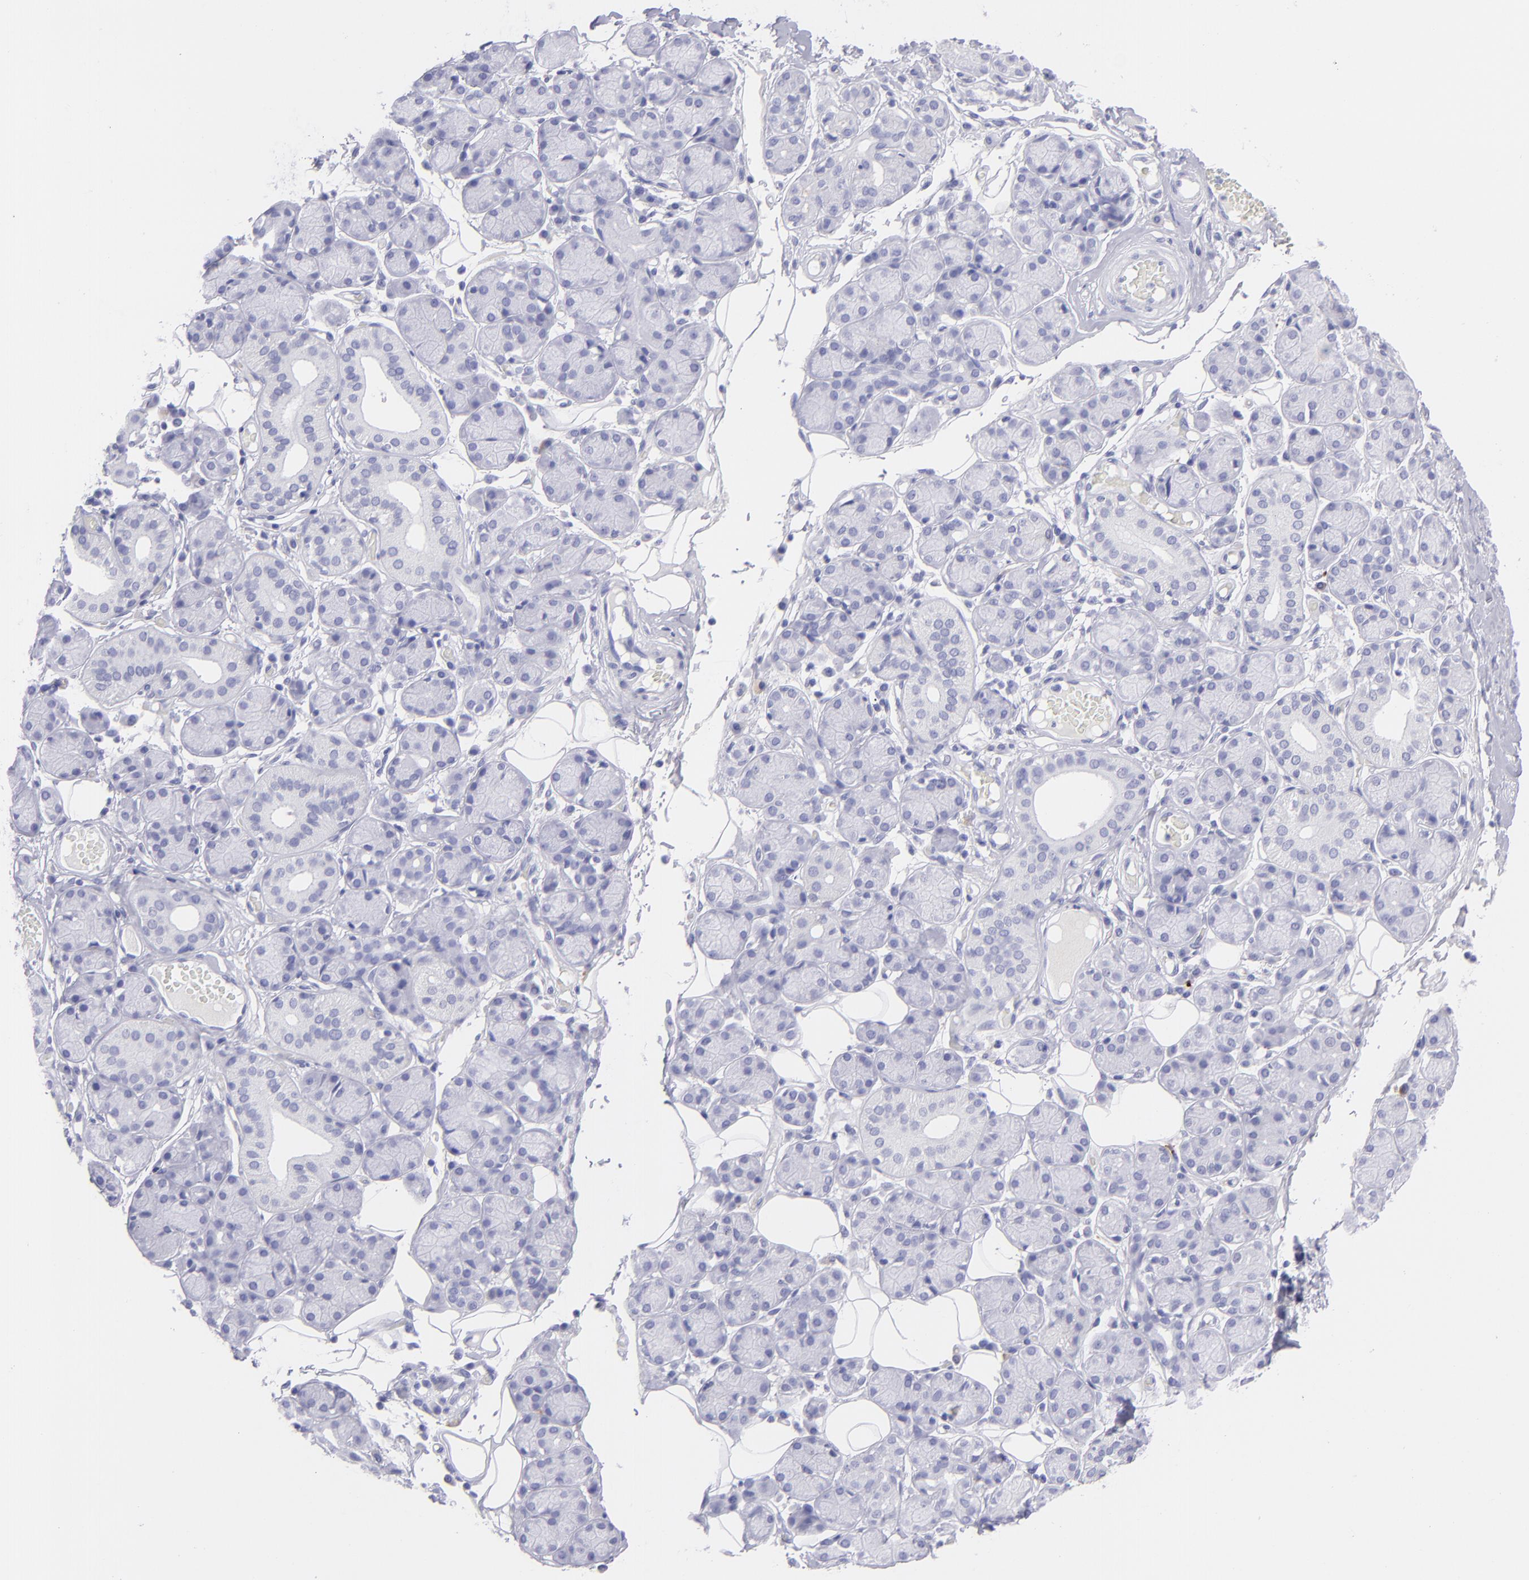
{"staining": {"intensity": "negative", "quantity": "none", "location": "none"}, "tissue": "salivary gland", "cell_type": "Glandular cells", "image_type": "normal", "snomed": [{"axis": "morphology", "description": "Normal tissue, NOS"}, {"axis": "topography", "description": "Salivary gland"}], "caption": "IHC histopathology image of normal salivary gland: human salivary gland stained with DAB (3,3'-diaminobenzidine) demonstrates no significant protein expression in glandular cells. (Brightfield microscopy of DAB immunohistochemistry (IHC) at high magnification).", "gene": "SLC1A2", "patient": {"sex": "male", "age": 54}}